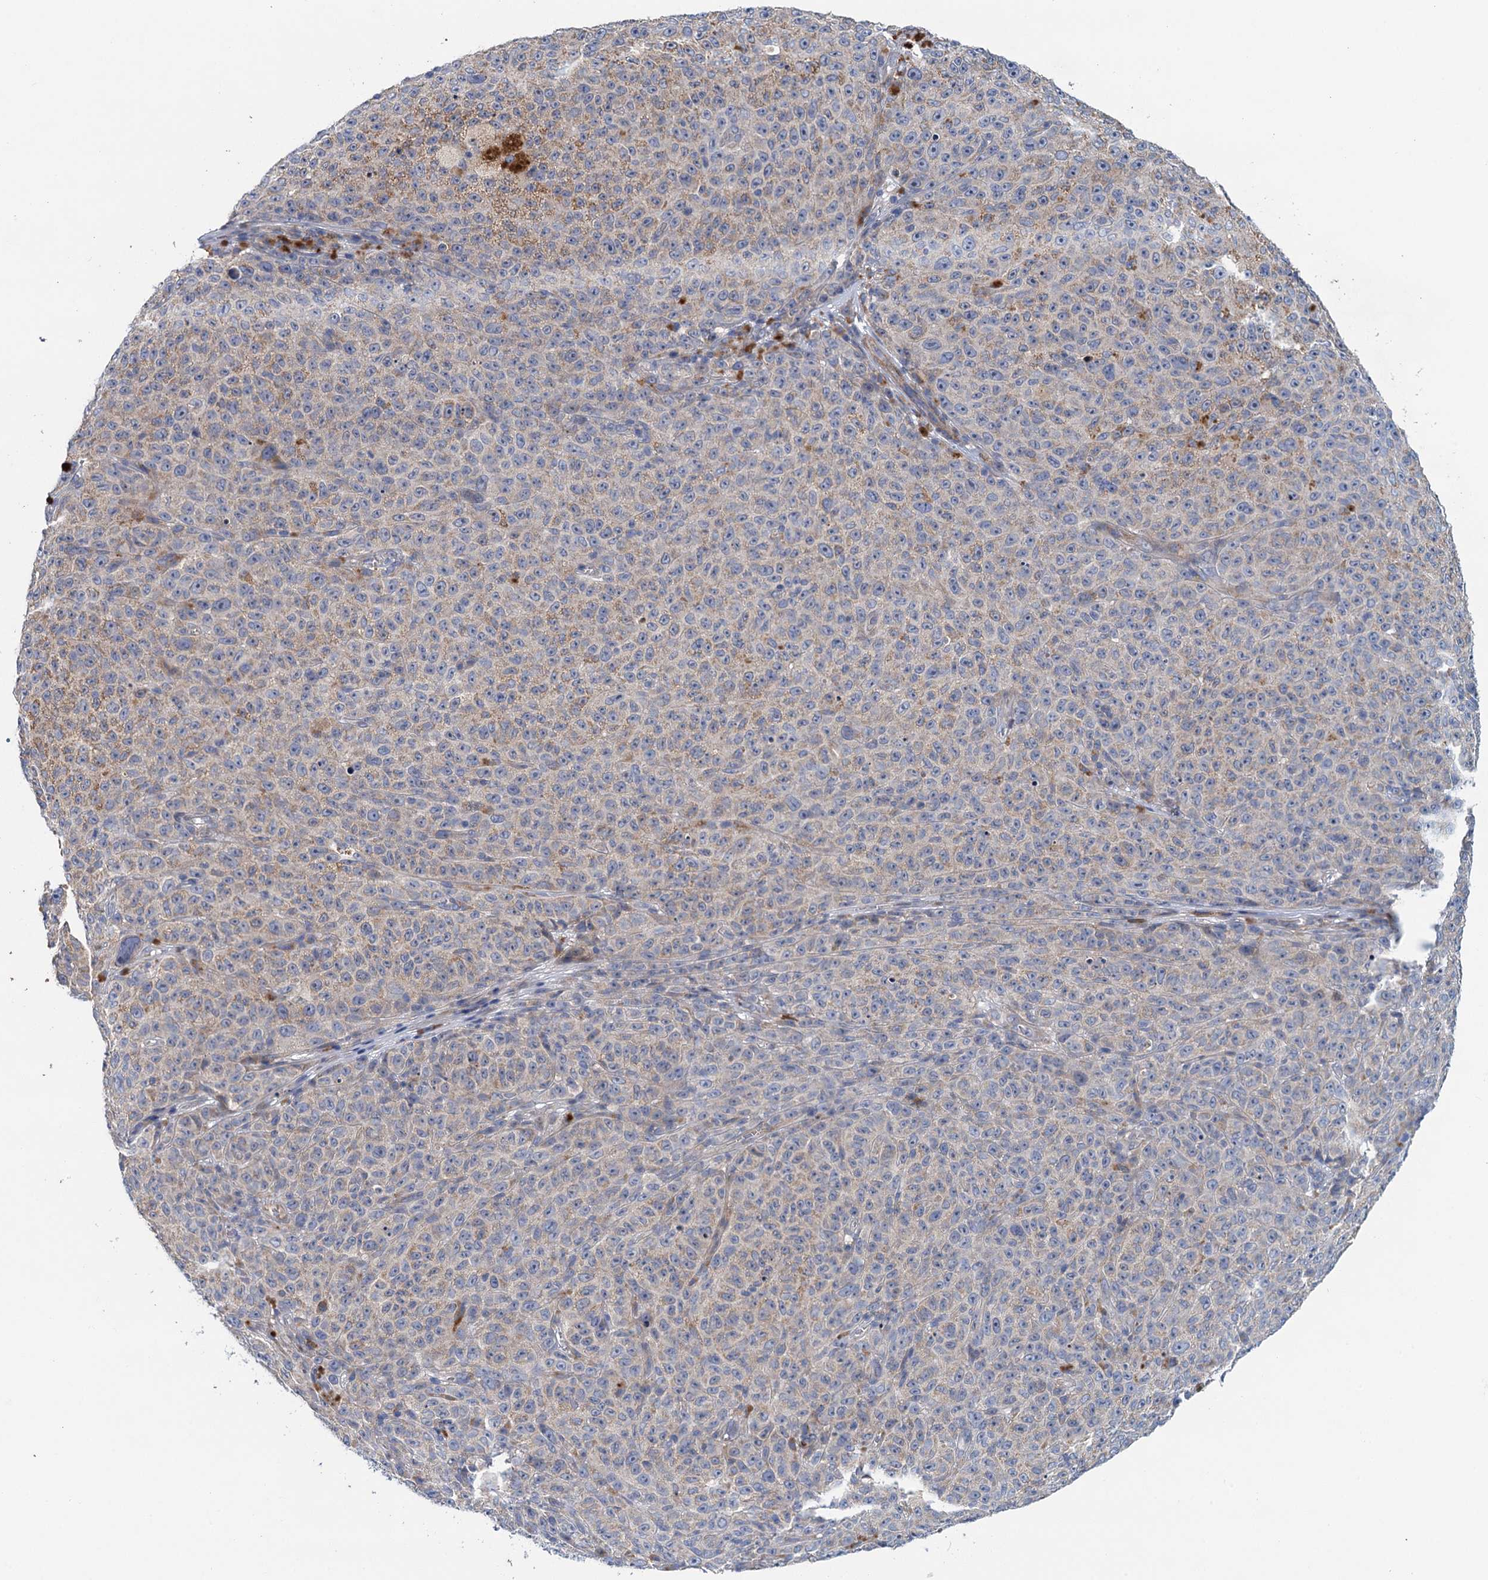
{"staining": {"intensity": "weak", "quantity": "25%-75%", "location": "cytoplasmic/membranous"}, "tissue": "melanoma", "cell_type": "Tumor cells", "image_type": "cancer", "snomed": [{"axis": "morphology", "description": "Malignant melanoma, NOS"}, {"axis": "topography", "description": "Skin"}], "caption": "A high-resolution micrograph shows immunohistochemistry (IHC) staining of malignant melanoma, which exhibits weak cytoplasmic/membranous staining in about 25%-75% of tumor cells. Ihc stains the protein of interest in brown and the nuclei are stained blue.", "gene": "TPCN1", "patient": {"sex": "female", "age": 82}}